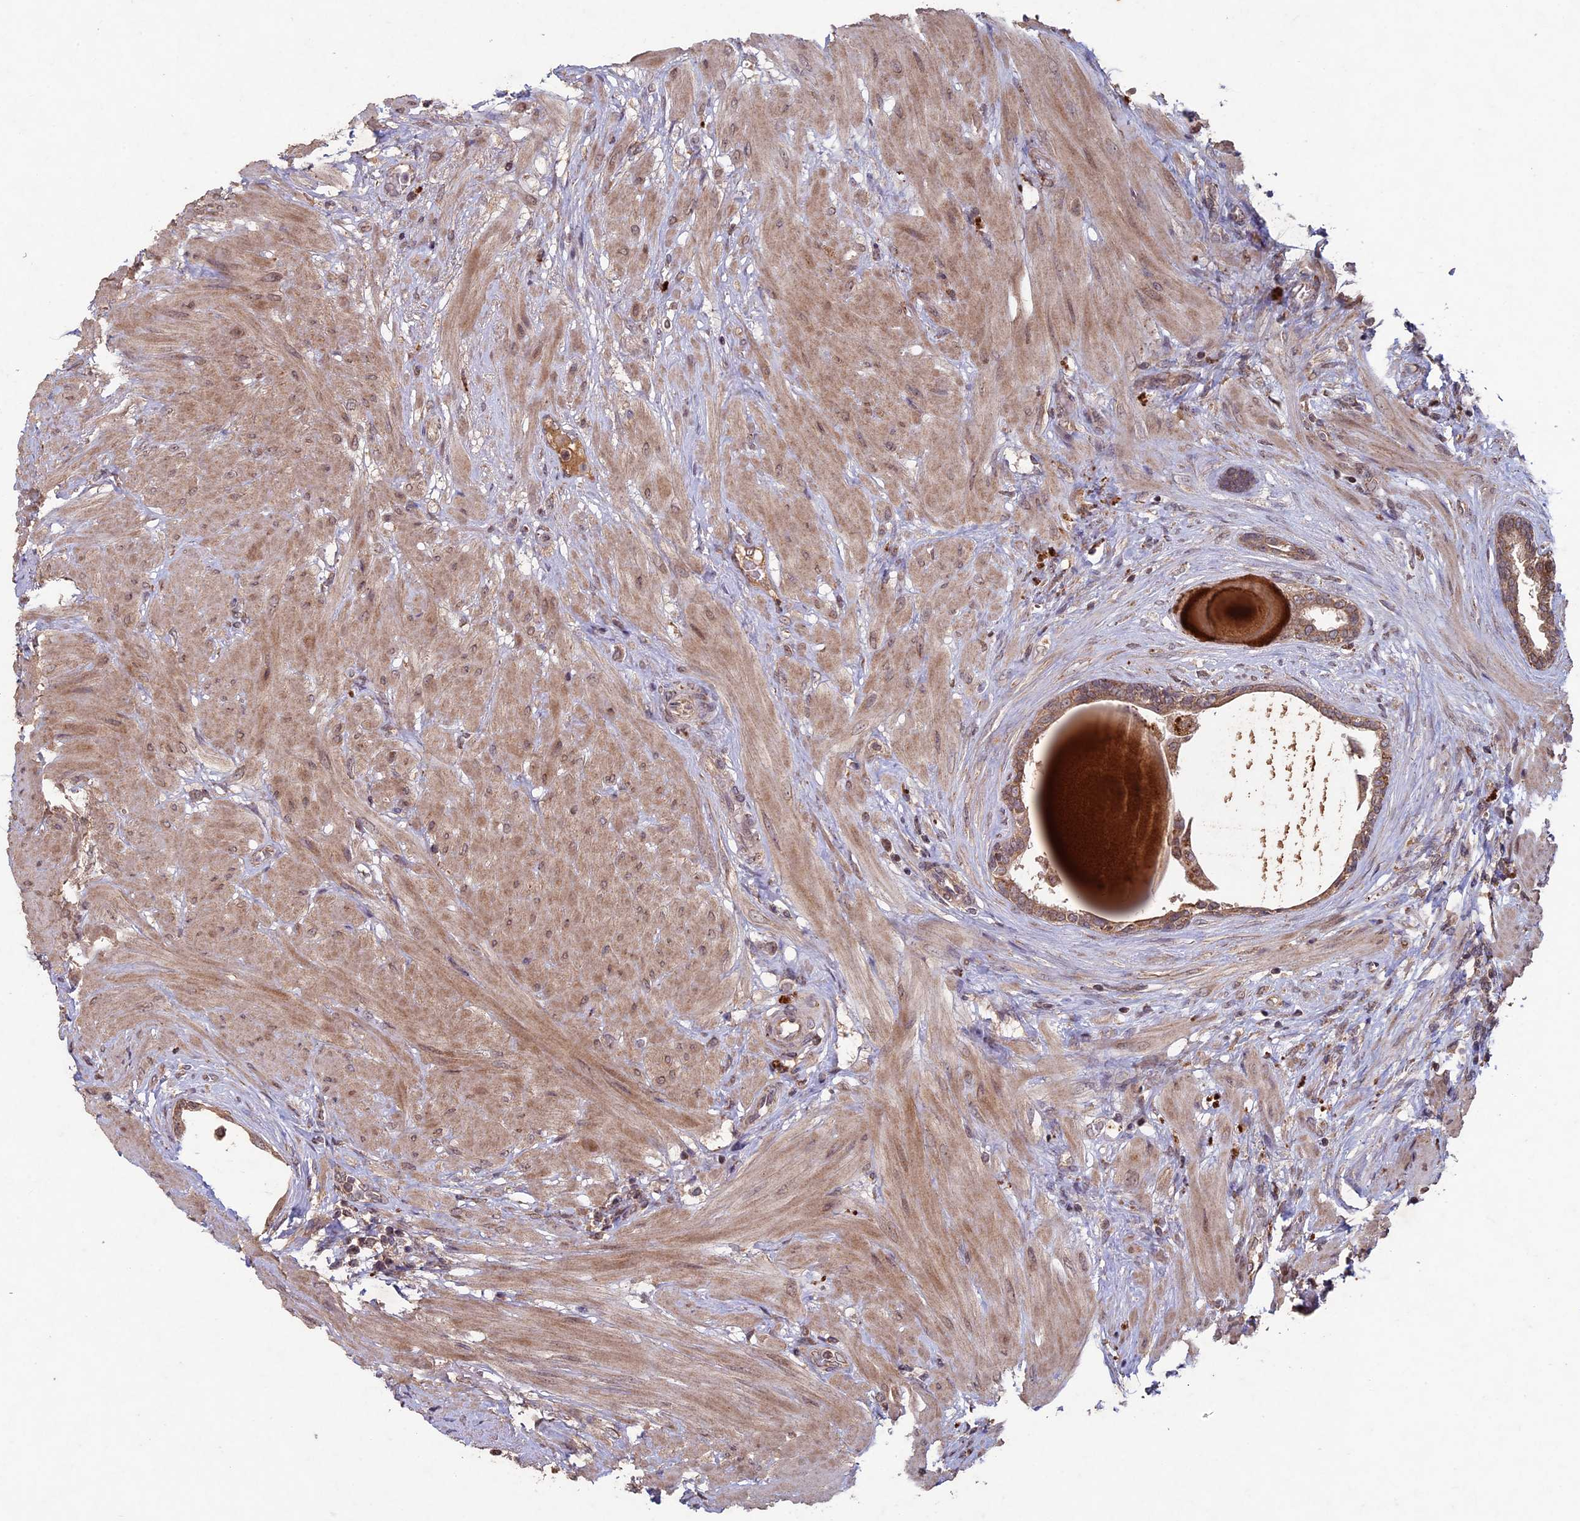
{"staining": {"intensity": "moderate", "quantity": ">75%", "location": "cytoplasmic/membranous"}, "tissue": "prostate", "cell_type": "Glandular cells", "image_type": "normal", "snomed": [{"axis": "morphology", "description": "Normal tissue, NOS"}, {"axis": "topography", "description": "Prostate"}], "caption": "A micrograph showing moderate cytoplasmic/membranous positivity in approximately >75% of glandular cells in unremarkable prostate, as visualized by brown immunohistochemical staining.", "gene": "RCCD1", "patient": {"sex": "male", "age": 48}}